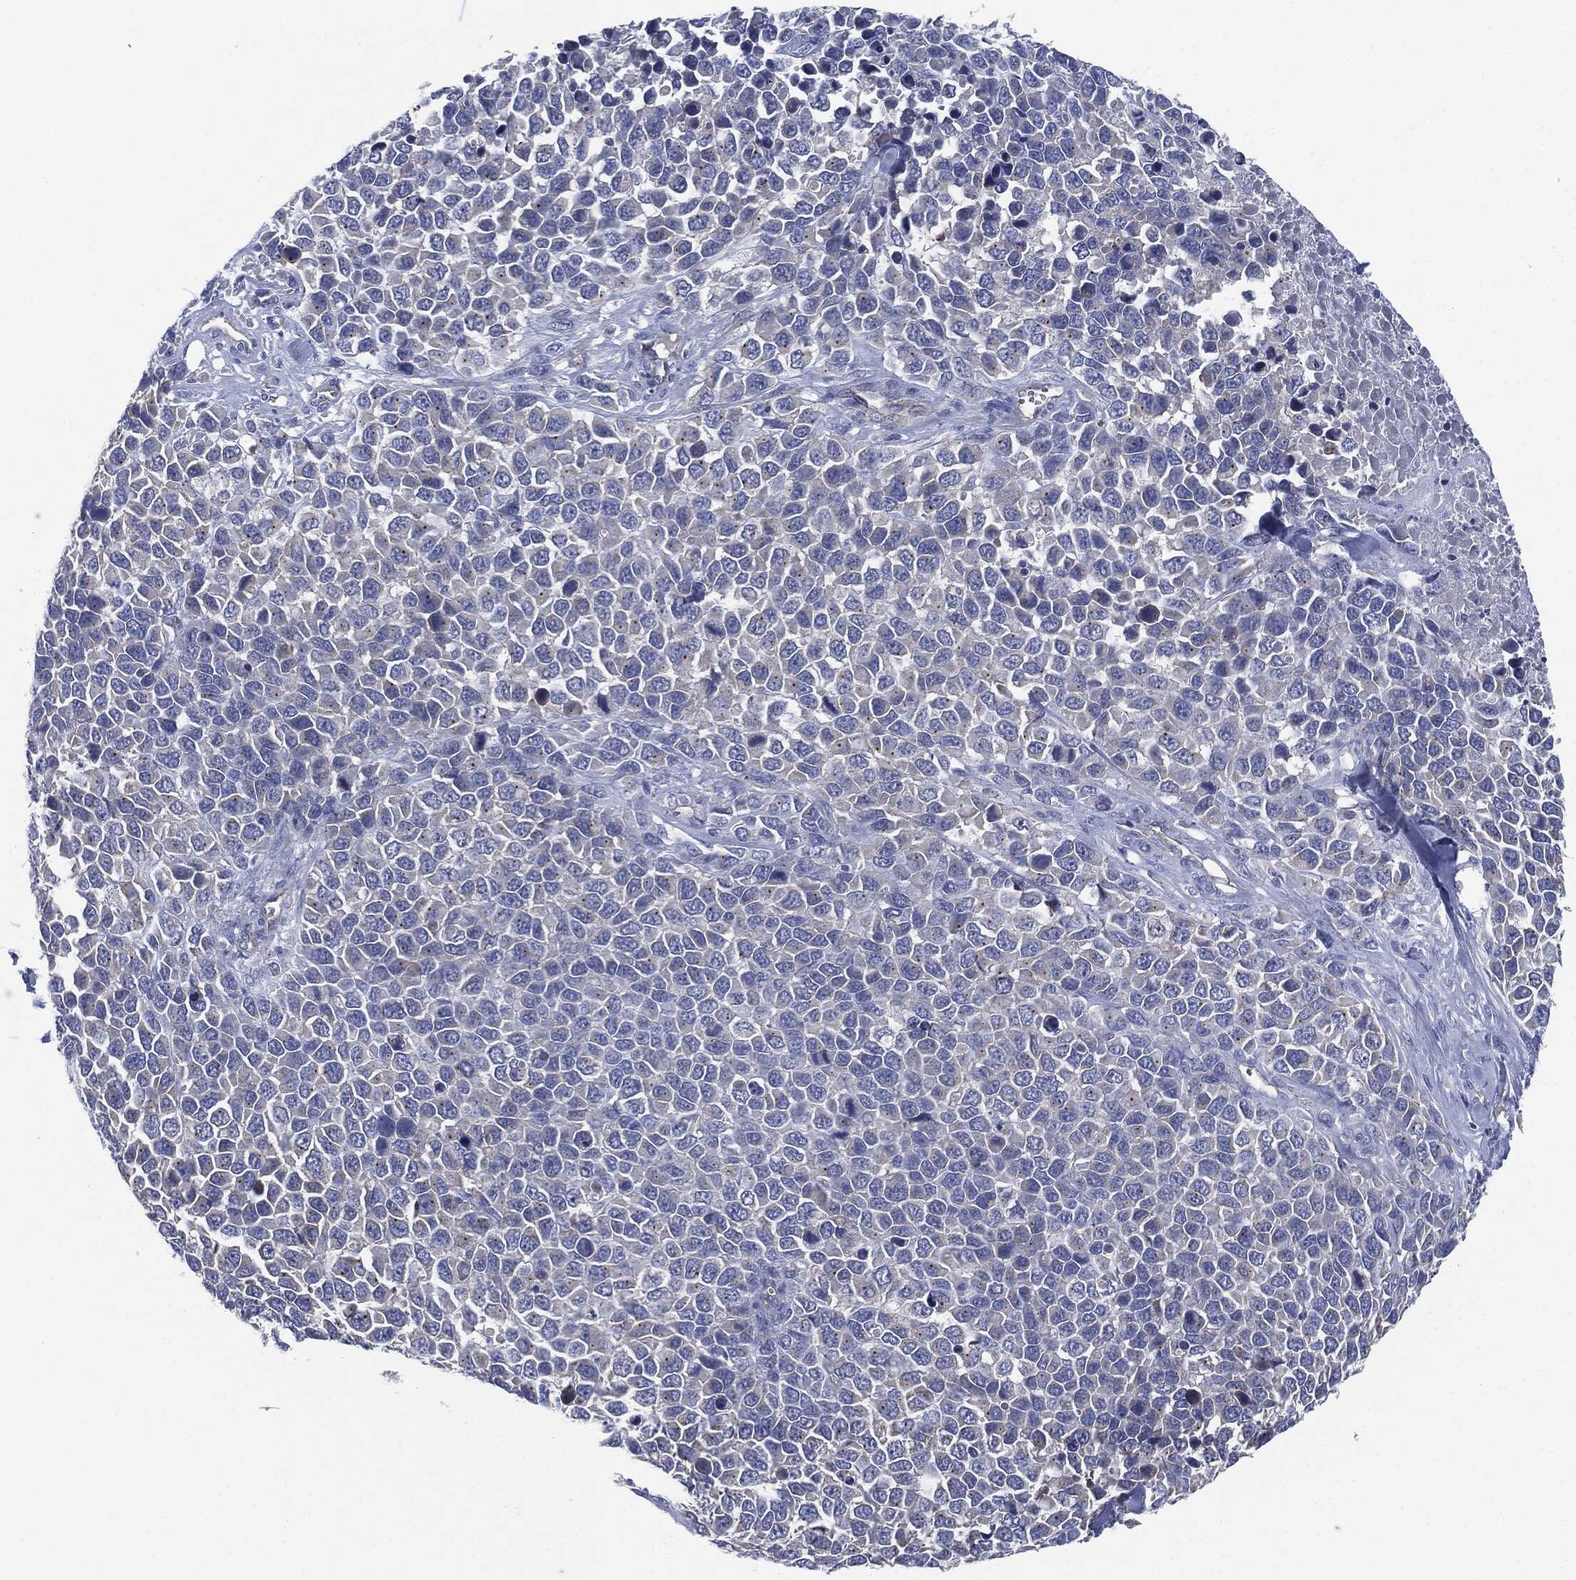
{"staining": {"intensity": "negative", "quantity": "none", "location": "none"}, "tissue": "melanoma", "cell_type": "Tumor cells", "image_type": "cancer", "snomed": [{"axis": "morphology", "description": "Malignant melanoma, Metastatic site"}, {"axis": "topography", "description": "Skin"}], "caption": "Melanoma was stained to show a protein in brown. There is no significant positivity in tumor cells.", "gene": "SHROOM2", "patient": {"sex": "male", "age": 84}}